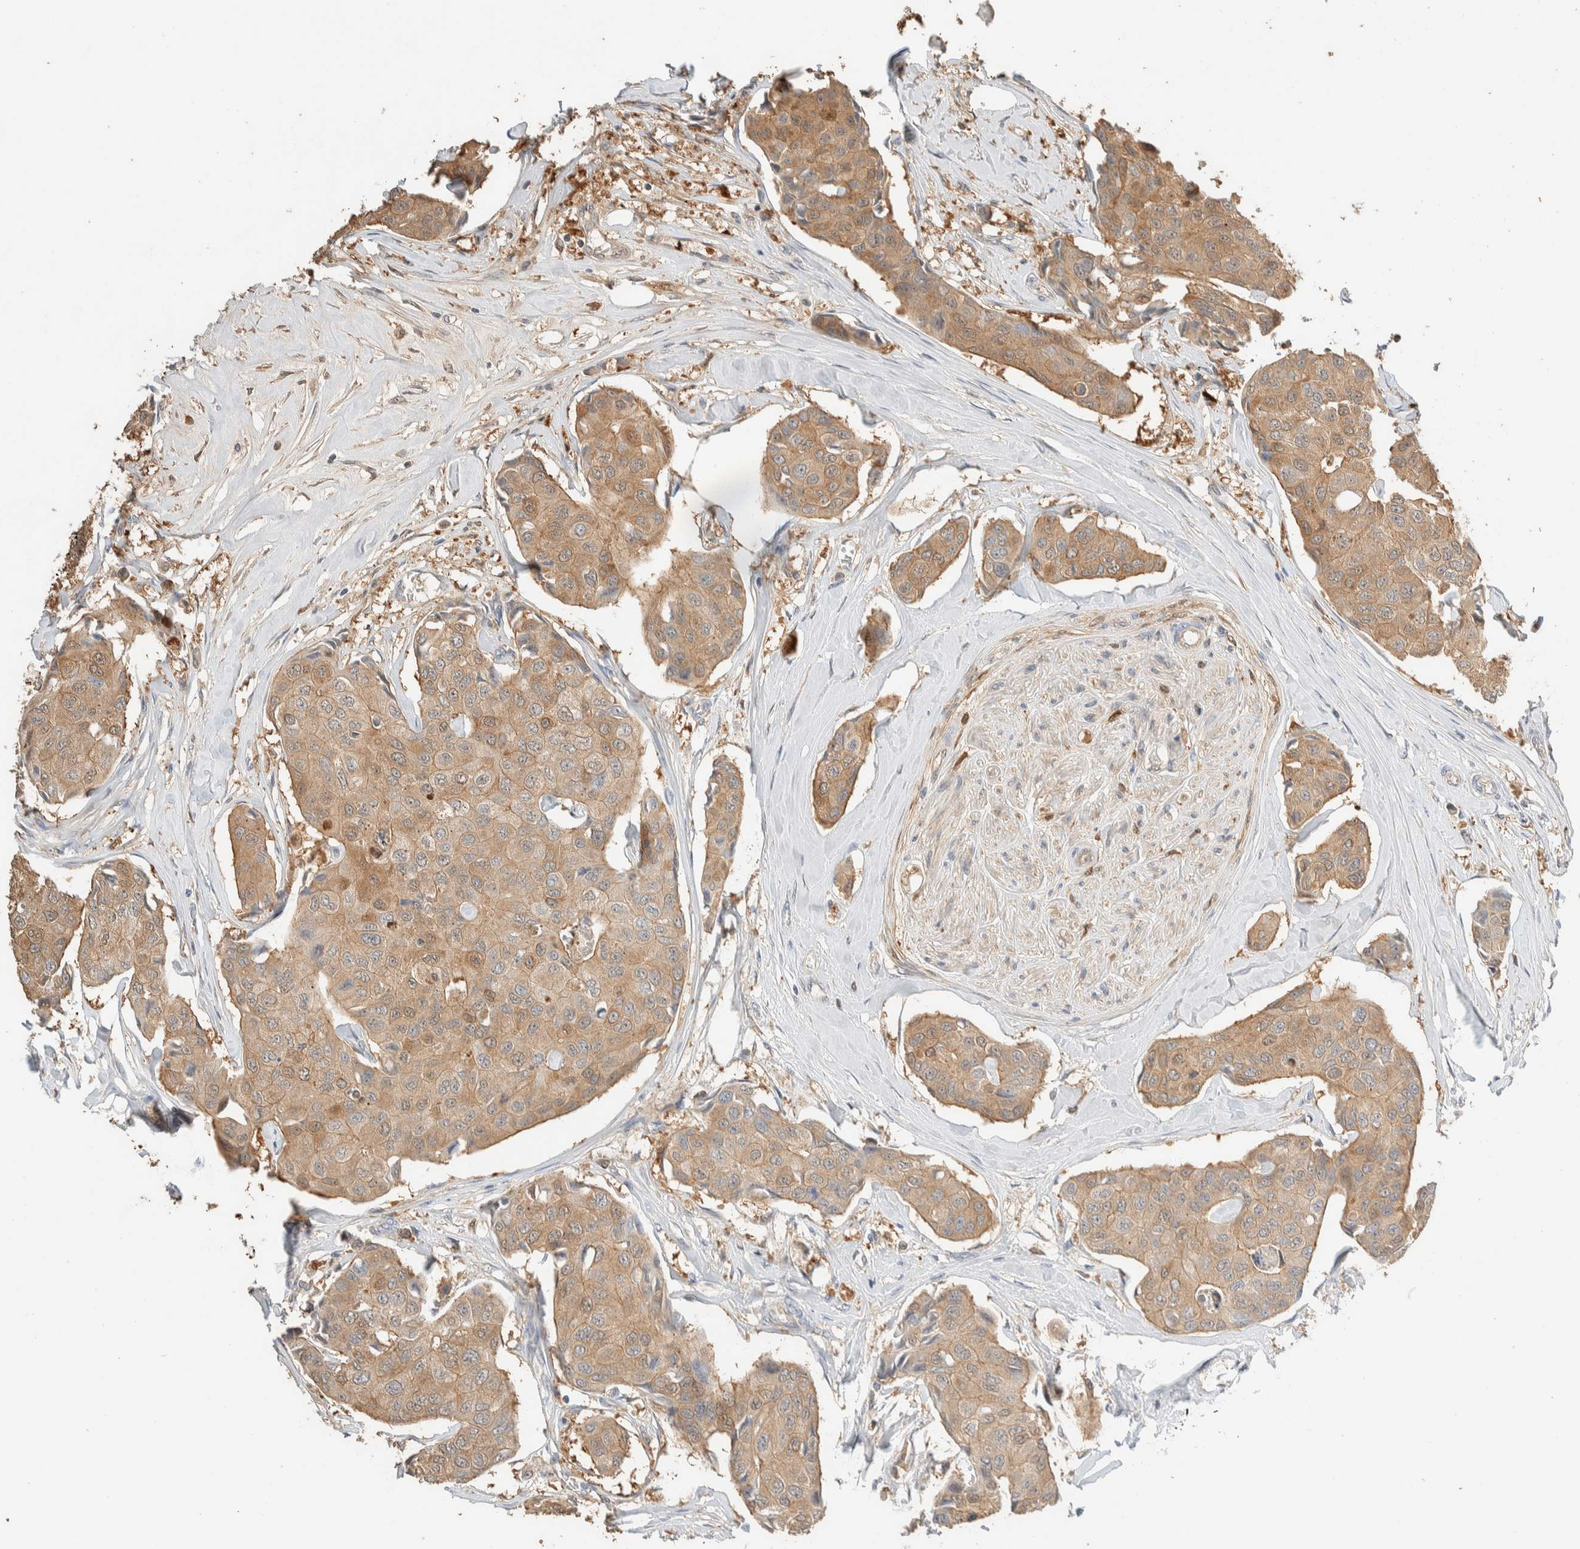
{"staining": {"intensity": "moderate", "quantity": "25%-75%", "location": "cytoplasmic/membranous"}, "tissue": "breast cancer", "cell_type": "Tumor cells", "image_type": "cancer", "snomed": [{"axis": "morphology", "description": "Duct carcinoma"}, {"axis": "topography", "description": "Breast"}], "caption": "A brown stain highlights moderate cytoplasmic/membranous expression of a protein in breast cancer tumor cells.", "gene": "SETD4", "patient": {"sex": "female", "age": 80}}